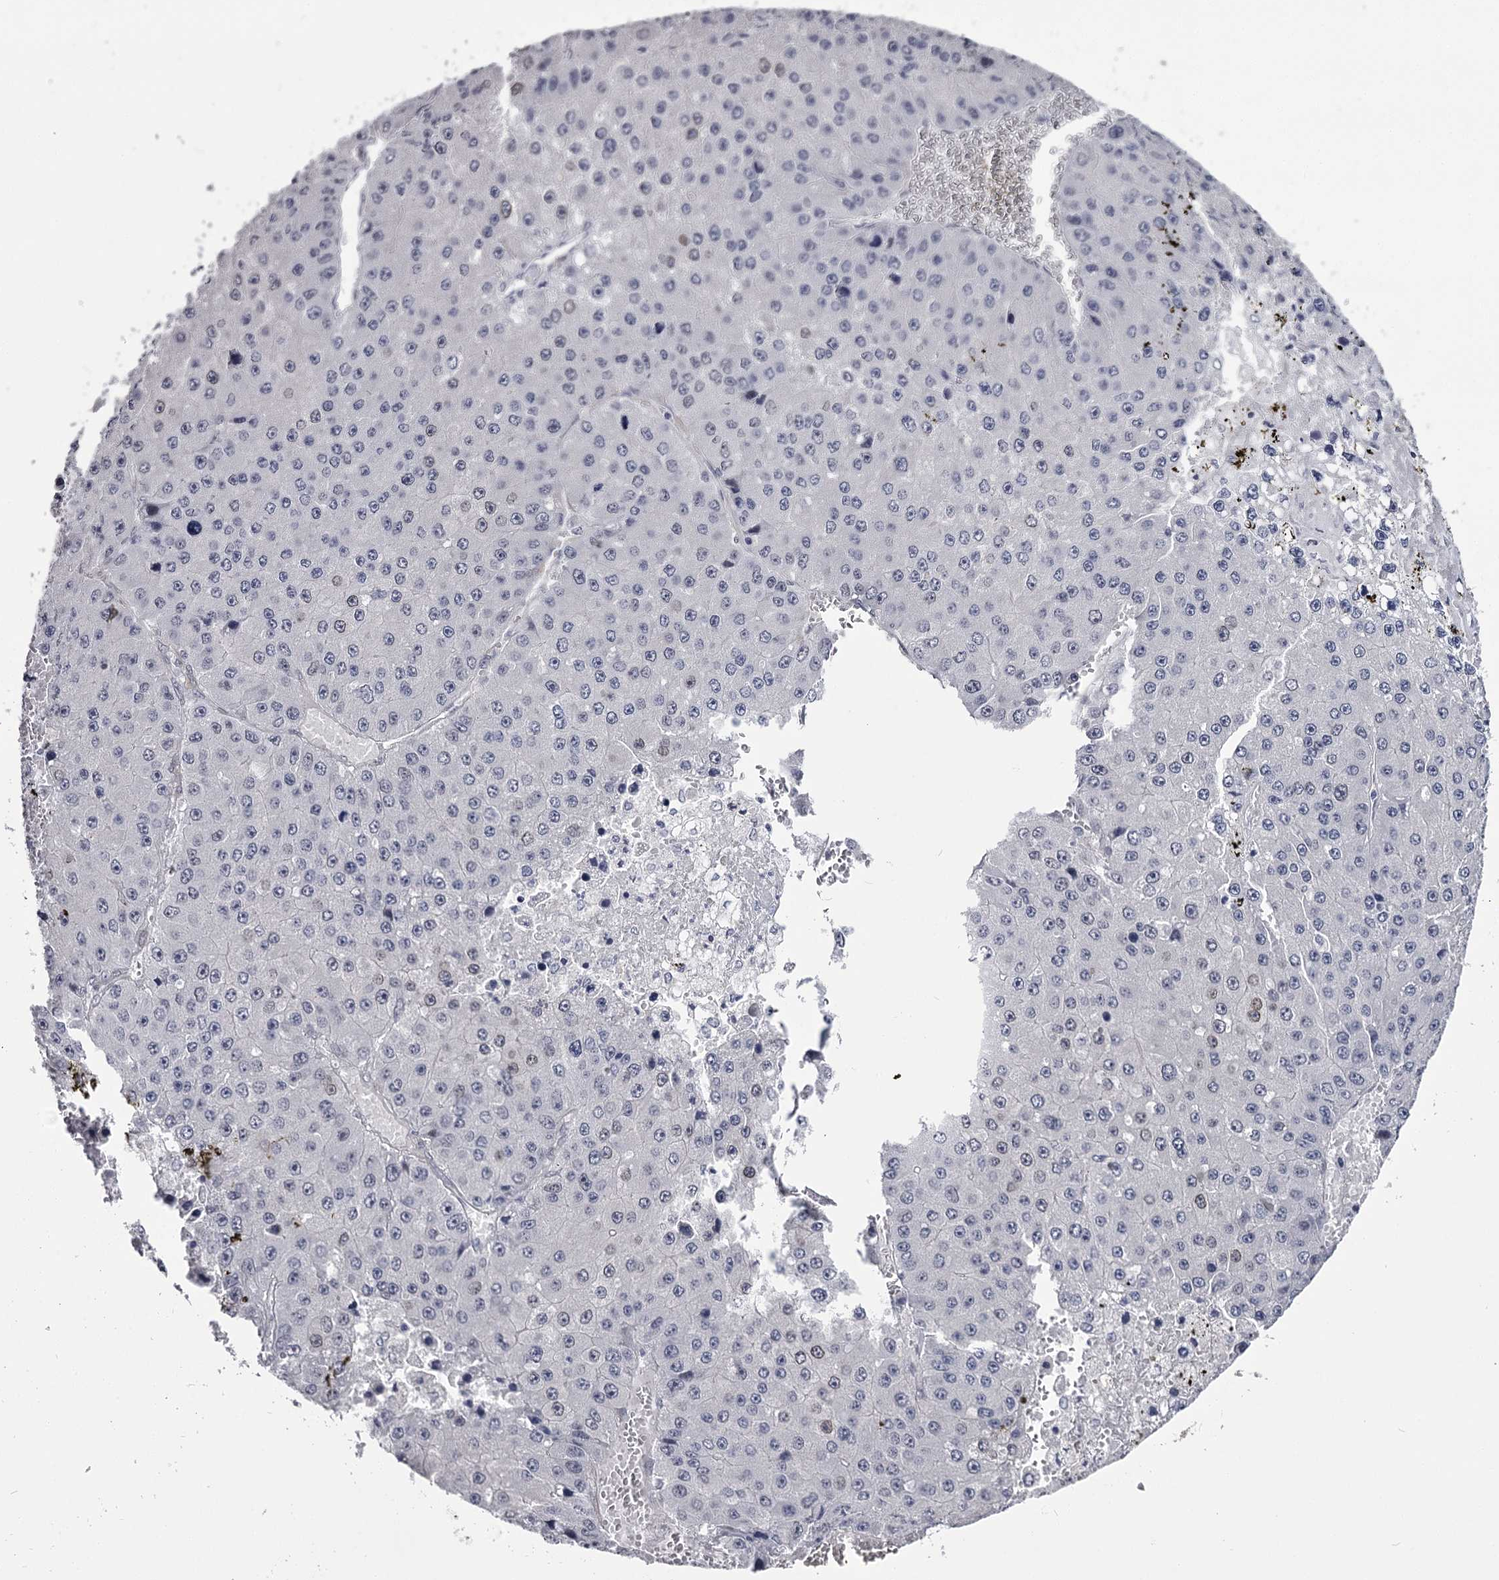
{"staining": {"intensity": "negative", "quantity": "none", "location": "none"}, "tissue": "liver cancer", "cell_type": "Tumor cells", "image_type": "cancer", "snomed": [{"axis": "morphology", "description": "Carcinoma, Hepatocellular, NOS"}, {"axis": "topography", "description": "Liver"}], "caption": "Protein analysis of liver cancer reveals no significant expression in tumor cells. Nuclei are stained in blue.", "gene": "OVOL2", "patient": {"sex": "female", "age": 73}}